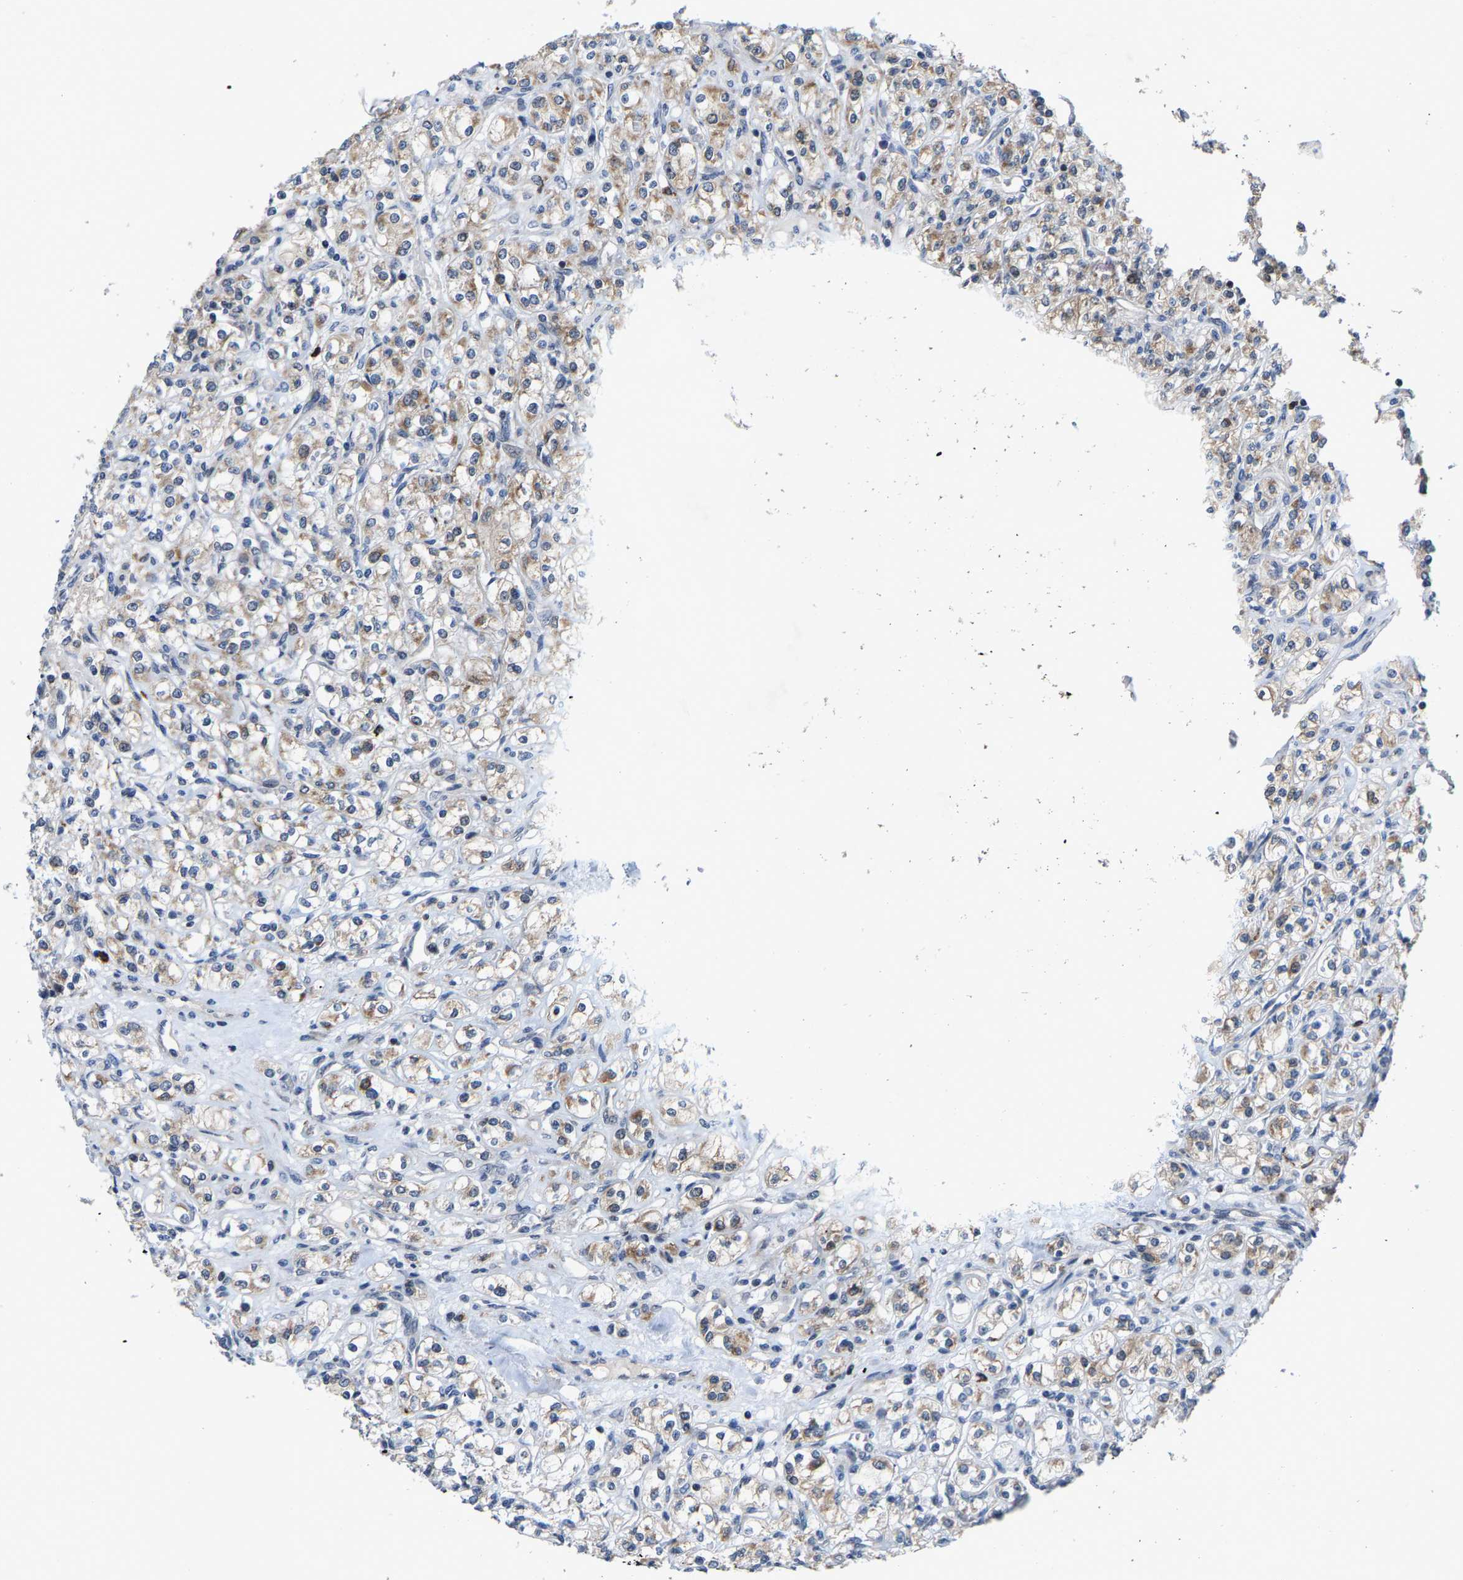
{"staining": {"intensity": "weak", "quantity": "25%-75%", "location": "cytoplasmic/membranous"}, "tissue": "renal cancer", "cell_type": "Tumor cells", "image_type": "cancer", "snomed": [{"axis": "morphology", "description": "Adenocarcinoma, NOS"}, {"axis": "topography", "description": "Kidney"}], "caption": "A low amount of weak cytoplasmic/membranous expression is present in about 25%-75% of tumor cells in renal cancer tissue. The protein of interest is shown in brown color, while the nuclei are stained blue.", "gene": "TDRKH", "patient": {"sex": "male", "age": 77}}